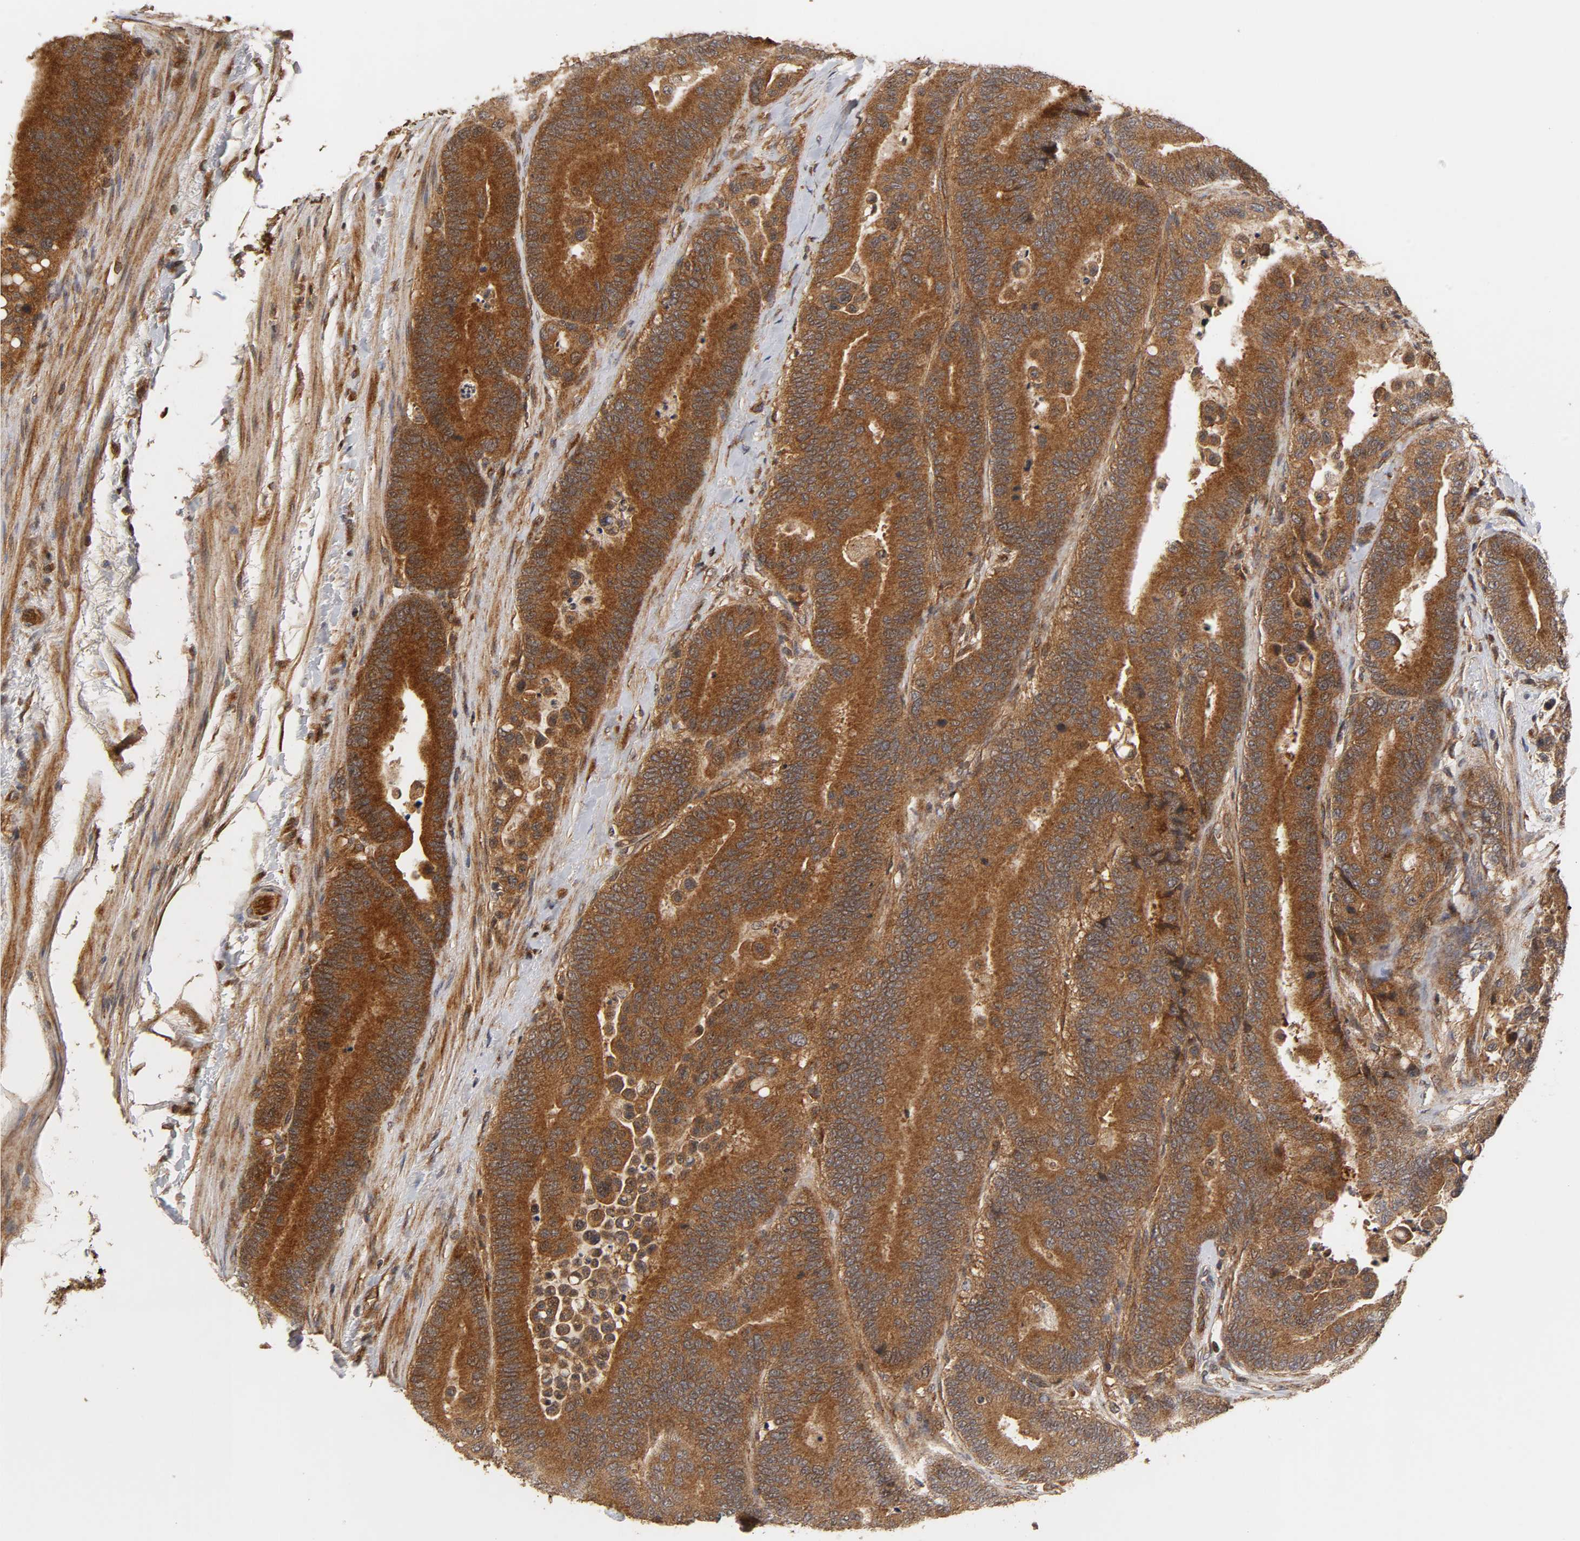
{"staining": {"intensity": "strong", "quantity": ">75%", "location": "cytoplasmic/membranous"}, "tissue": "colorectal cancer", "cell_type": "Tumor cells", "image_type": "cancer", "snomed": [{"axis": "morphology", "description": "Normal tissue, NOS"}, {"axis": "morphology", "description": "Adenocarcinoma, NOS"}, {"axis": "topography", "description": "Colon"}], "caption": "DAB immunohistochemical staining of human adenocarcinoma (colorectal) reveals strong cytoplasmic/membranous protein staining in about >75% of tumor cells. (brown staining indicates protein expression, while blue staining denotes nuclei).", "gene": "IKBKB", "patient": {"sex": "male", "age": 82}}